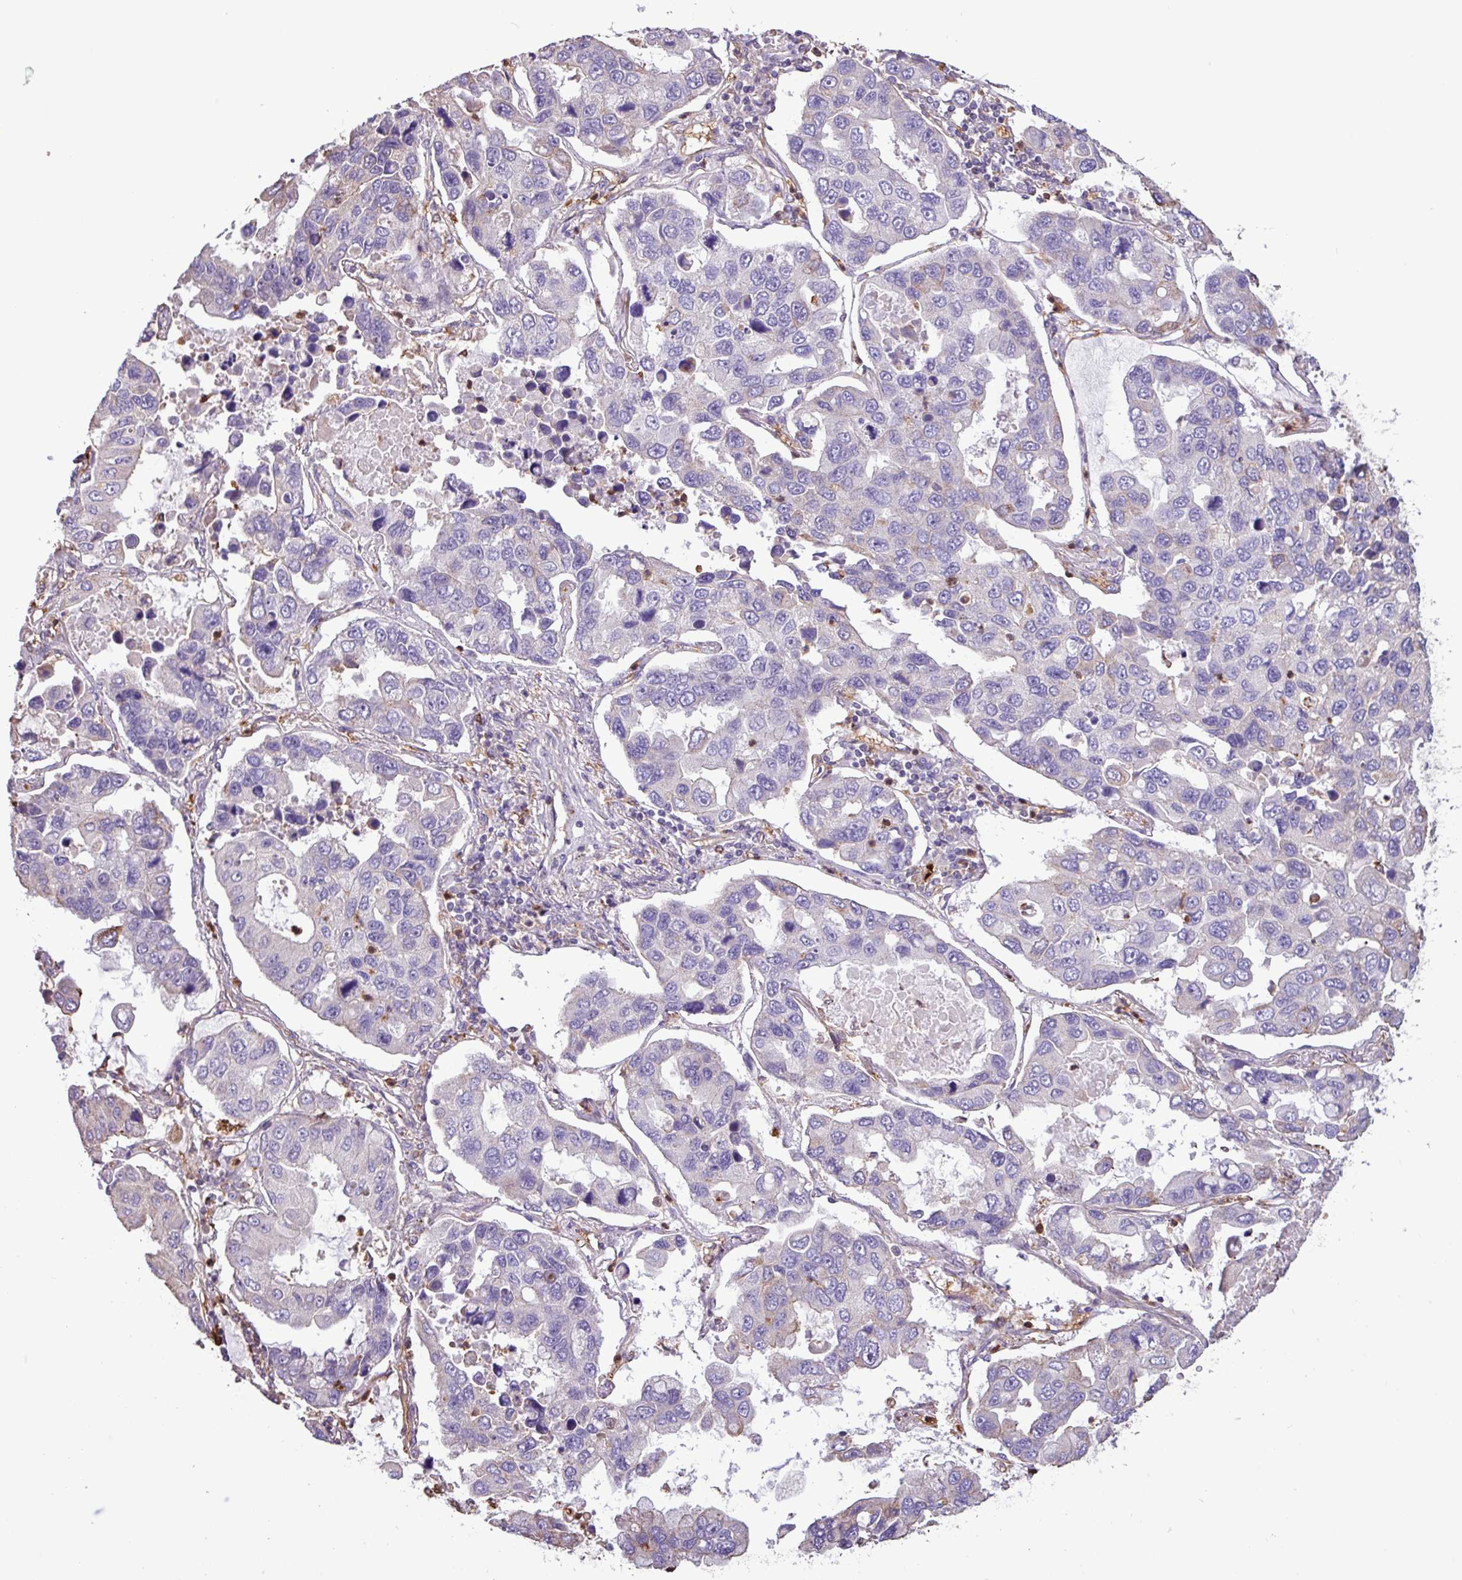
{"staining": {"intensity": "negative", "quantity": "none", "location": "none"}, "tissue": "lung cancer", "cell_type": "Tumor cells", "image_type": "cancer", "snomed": [{"axis": "morphology", "description": "Adenocarcinoma, NOS"}, {"axis": "topography", "description": "Lung"}], "caption": "This photomicrograph is of lung cancer (adenocarcinoma) stained with immunohistochemistry (IHC) to label a protein in brown with the nuclei are counter-stained blue. There is no expression in tumor cells.", "gene": "CHST11", "patient": {"sex": "male", "age": 64}}